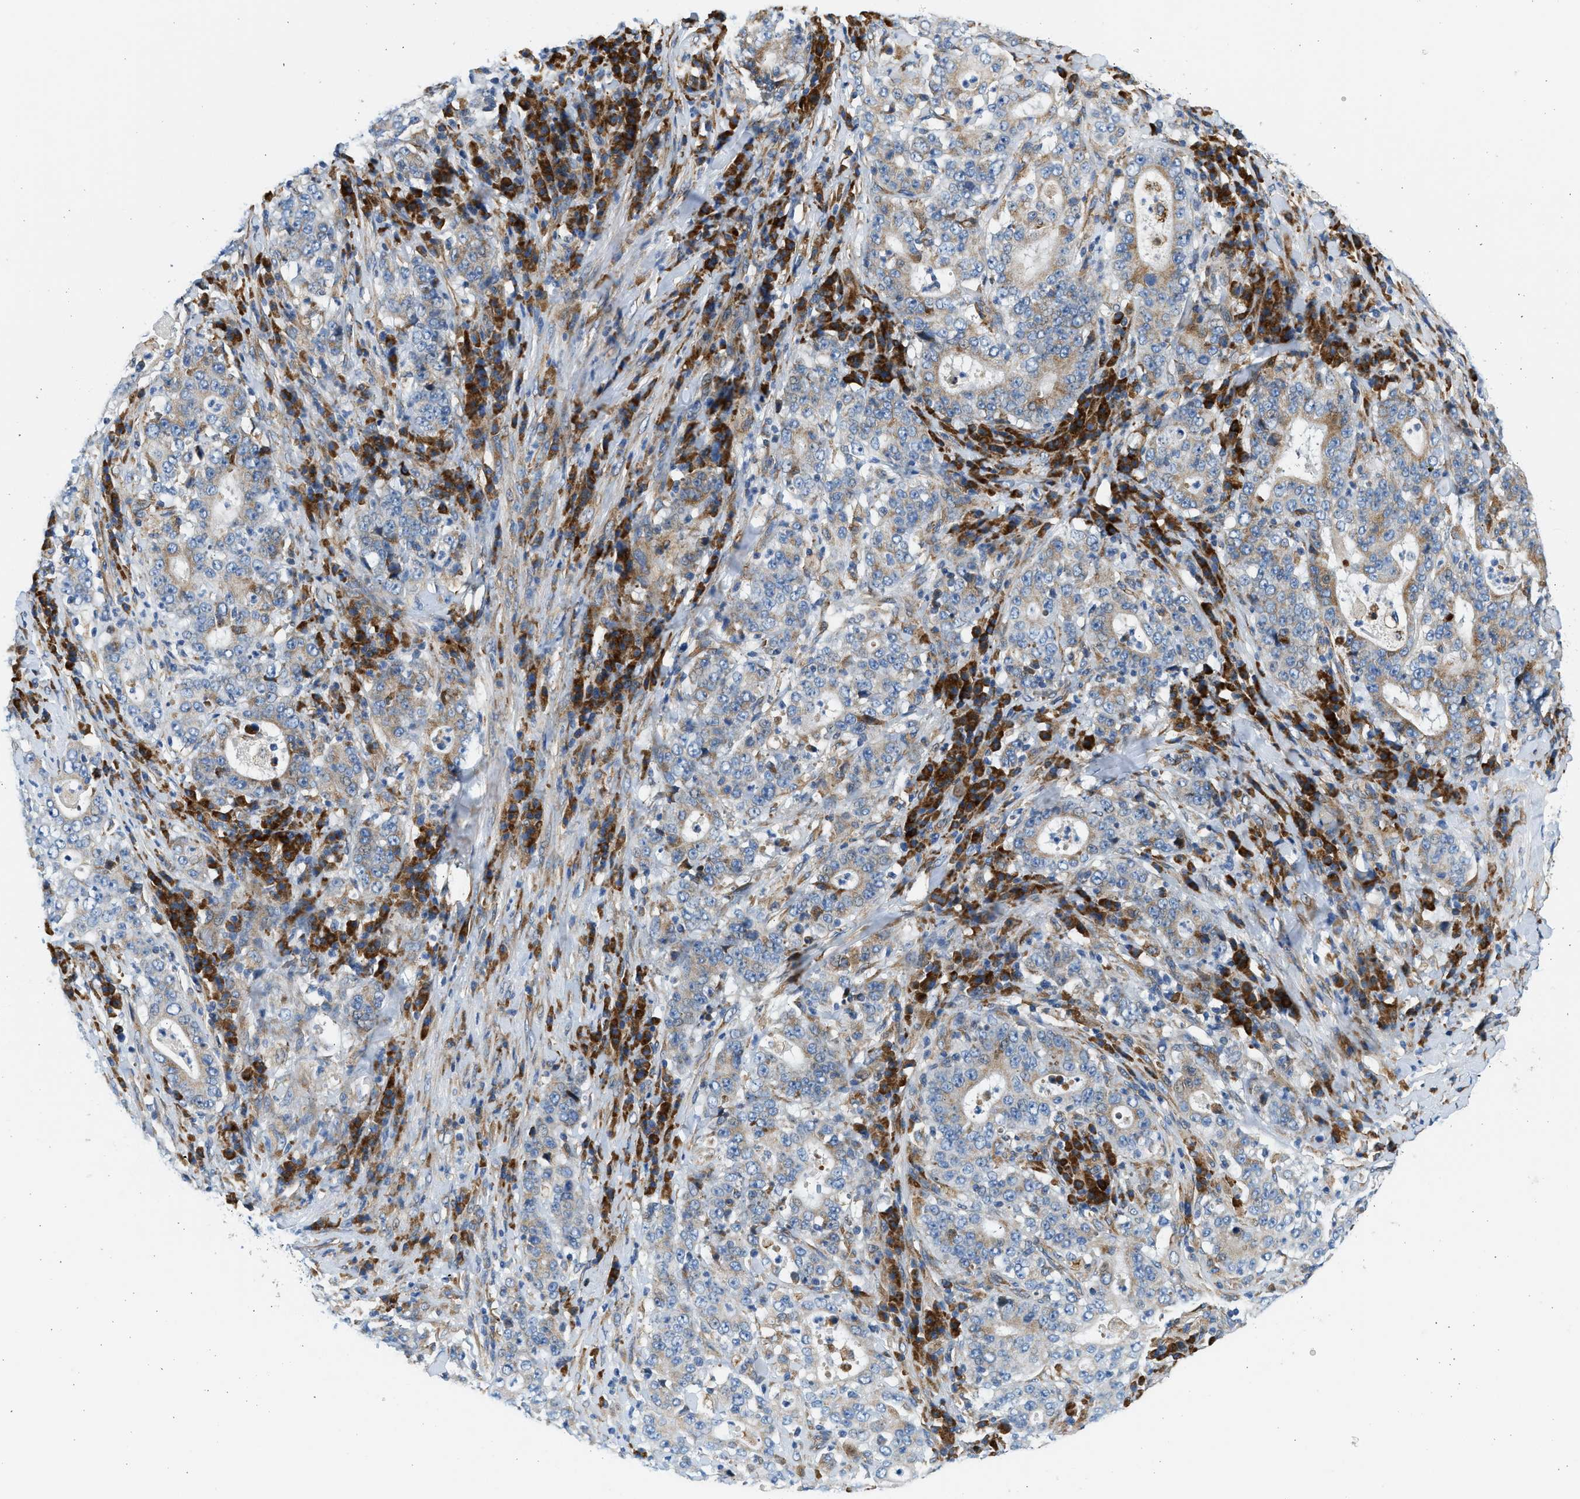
{"staining": {"intensity": "negative", "quantity": "none", "location": "none"}, "tissue": "stomach cancer", "cell_type": "Tumor cells", "image_type": "cancer", "snomed": [{"axis": "morphology", "description": "Normal tissue, NOS"}, {"axis": "morphology", "description": "Adenocarcinoma, NOS"}, {"axis": "topography", "description": "Stomach, upper"}, {"axis": "topography", "description": "Stomach"}], "caption": "This is an IHC micrograph of adenocarcinoma (stomach). There is no expression in tumor cells.", "gene": "CNTN6", "patient": {"sex": "male", "age": 59}}